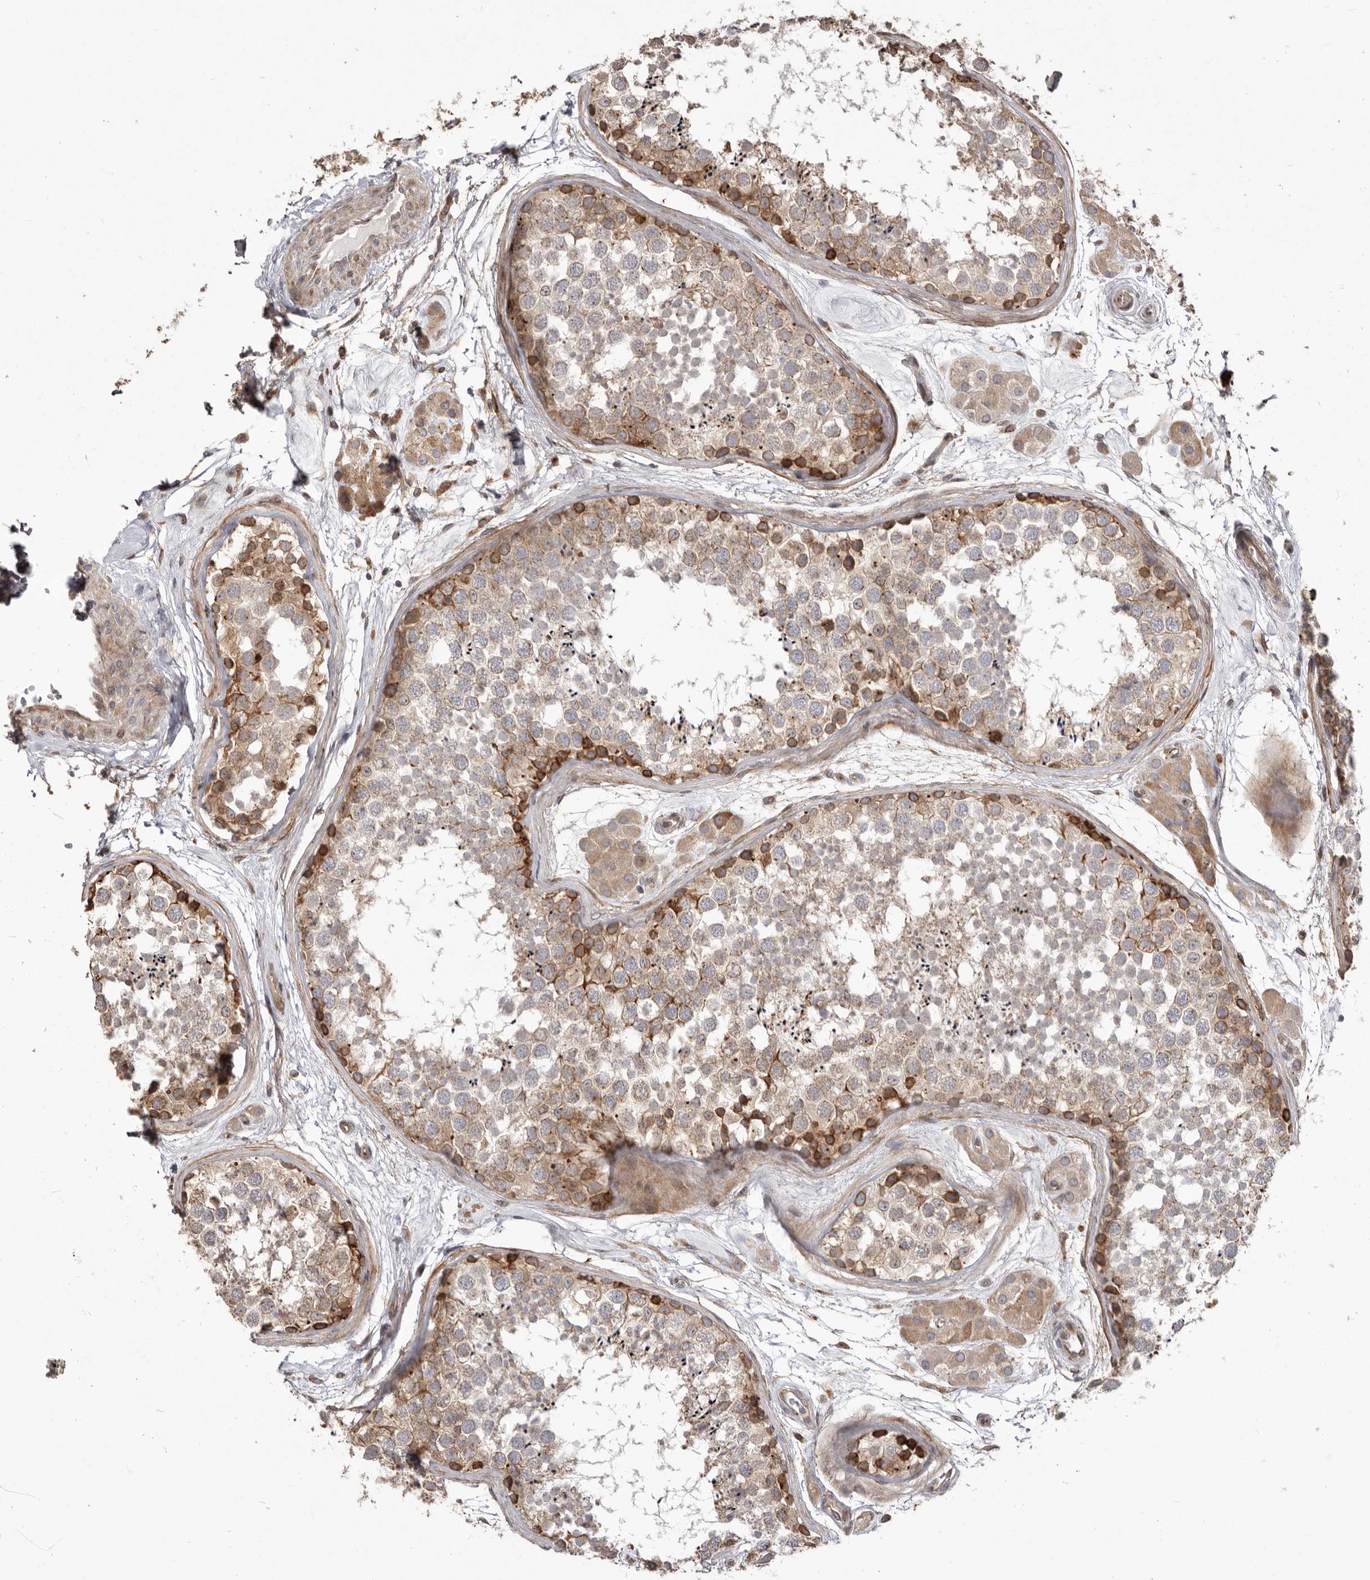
{"staining": {"intensity": "strong", "quantity": "<25%", "location": "cytoplasmic/membranous"}, "tissue": "testis", "cell_type": "Cells in seminiferous ducts", "image_type": "normal", "snomed": [{"axis": "morphology", "description": "Normal tissue, NOS"}, {"axis": "topography", "description": "Testis"}], "caption": "IHC (DAB (3,3'-diaminobenzidine)) staining of normal testis displays strong cytoplasmic/membranous protein positivity in about <25% of cells in seminiferous ducts. The protein is shown in brown color, while the nuclei are stained blue.", "gene": "NUP43", "patient": {"sex": "male", "age": 56}}